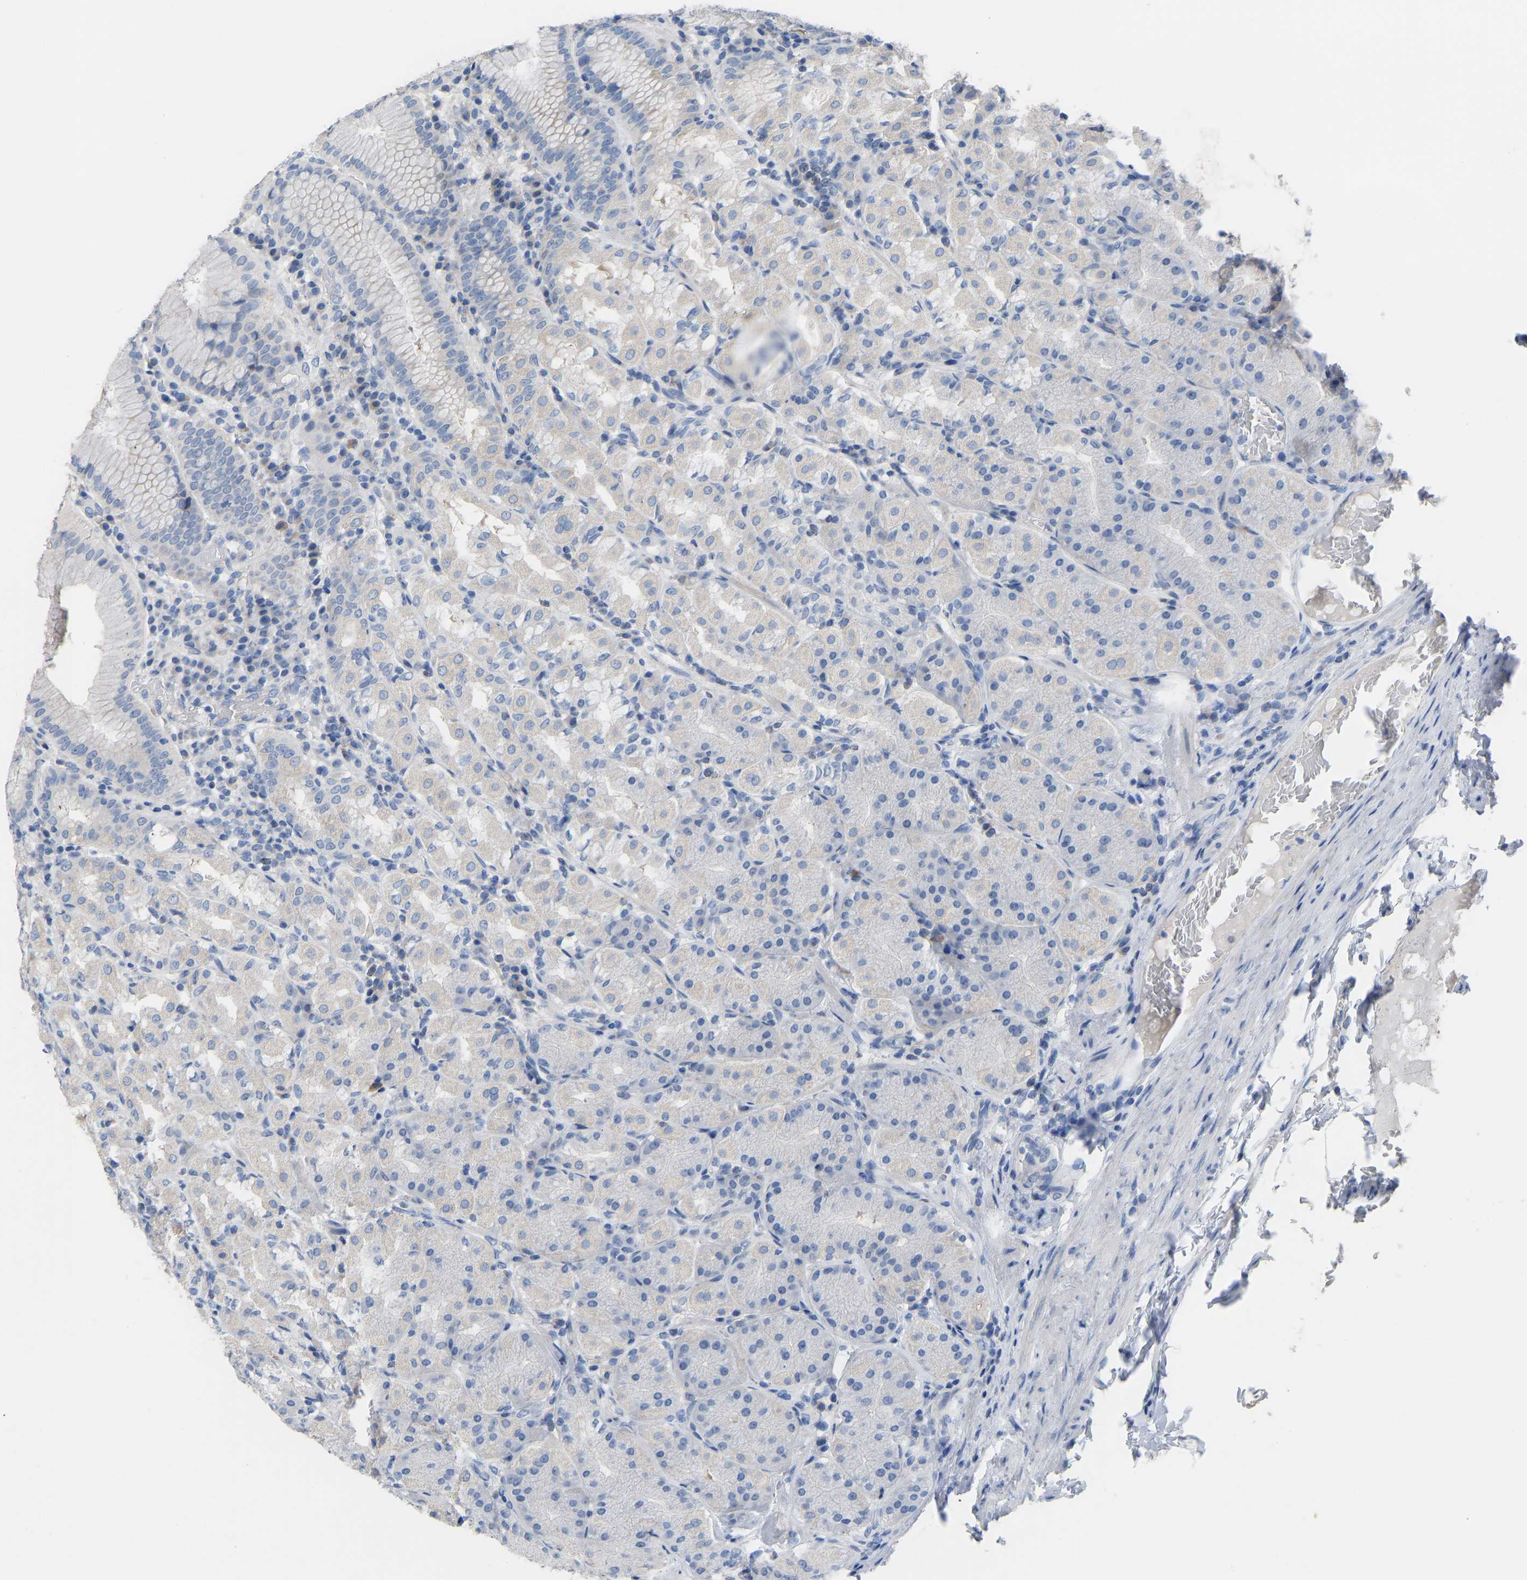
{"staining": {"intensity": "negative", "quantity": "none", "location": "none"}, "tissue": "stomach", "cell_type": "Glandular cells", "image_type": "normal", "snomed": [{"axis": "morphology", "description": "Normal tissue, NOS"}, {"axis": "topography", "description": "Stomach"}, {"axis": "topography", "description": "Stomach, lower"}], "caption": "Immunohistochemistry (IHC) micrograph of normal human stomach stained for a protein (brown), which demonstrates no positivity in glandular cells.", "gene": "OLIG2", "patient": {"sex": "female", "age": 56}}